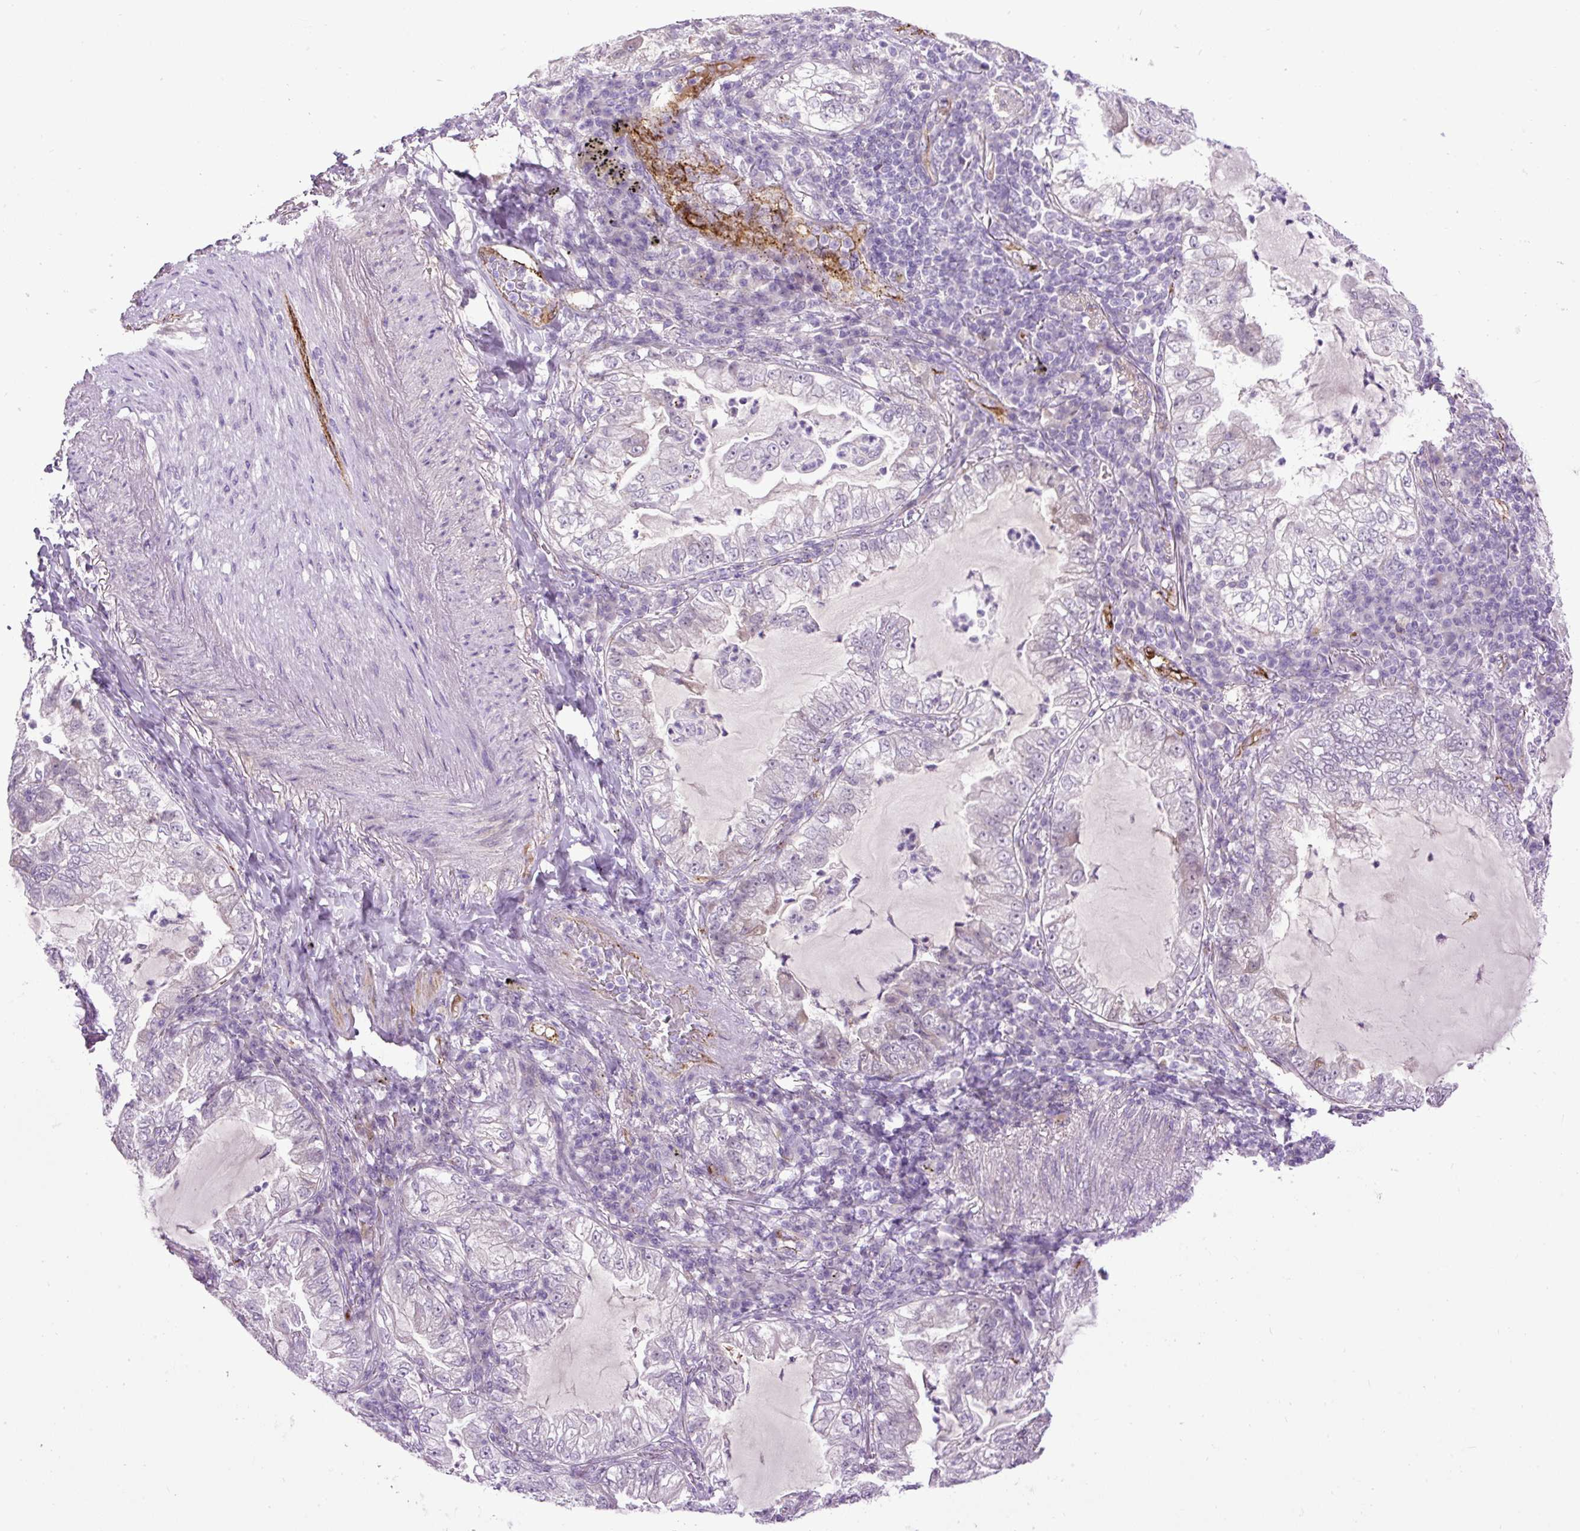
{"staining": {"intensity": "negative", "quantity": "none", "location": "none"}, "tissue": "lung cancer", "cell_type": "Tumor cells", "image_type": "cancer", "snomed": [{"axis": "morphology", "description": "Adenocarcinoma, NOS"}, {"axis": "topography", "description": "Lung"}], "caption": "Immunohistochemistry (IHC) micrograph of human lung cancer (adenocarcinoma) stained for a protein (brown), which demonstrates no expression in tumor cells.", "gene": "LEFTY2", "patient": {"sex": "female", "age": 73}}